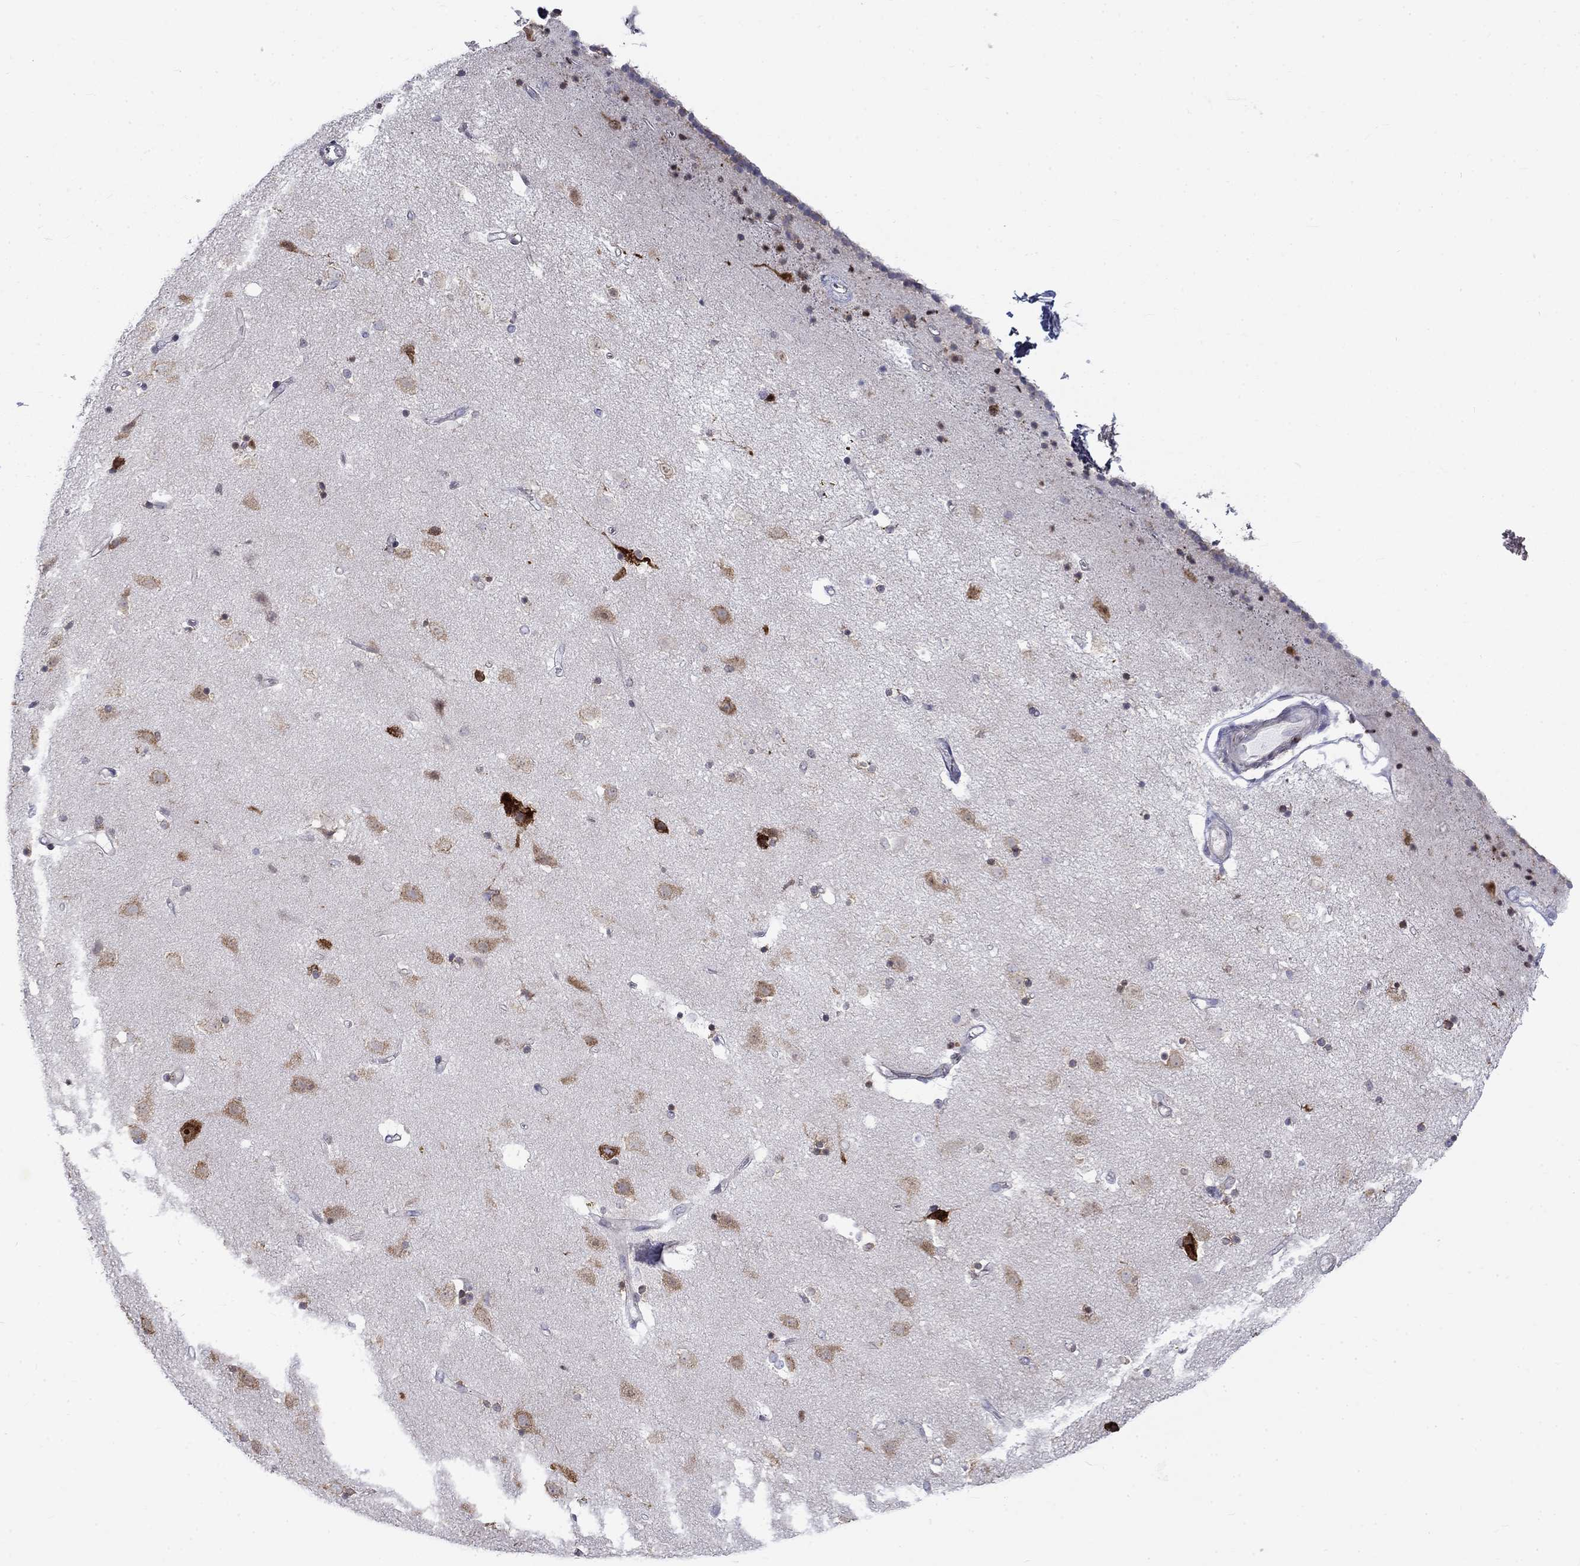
{"staining": {"intensity": "moderate", "quantity": "<25%", "location": "cytoplasmic/membranous"}, "tissue": "caudate", "cell_type": "Glial cells", "image_type": "normal", "snomed": [{"axis": "morphology", "description": "Normal tissue, NOS"}, {"axis": "topography", "description": "Lateral ventricle wall"}], "caption": "Immunohistochemistry of benign human caudate demonstrates low levels of moderate cytoplasmic/membranous positivity in approximately <25% of glial cells.", "gene": "PABPC4", "patient": {"sex": "female", "age": 71}}